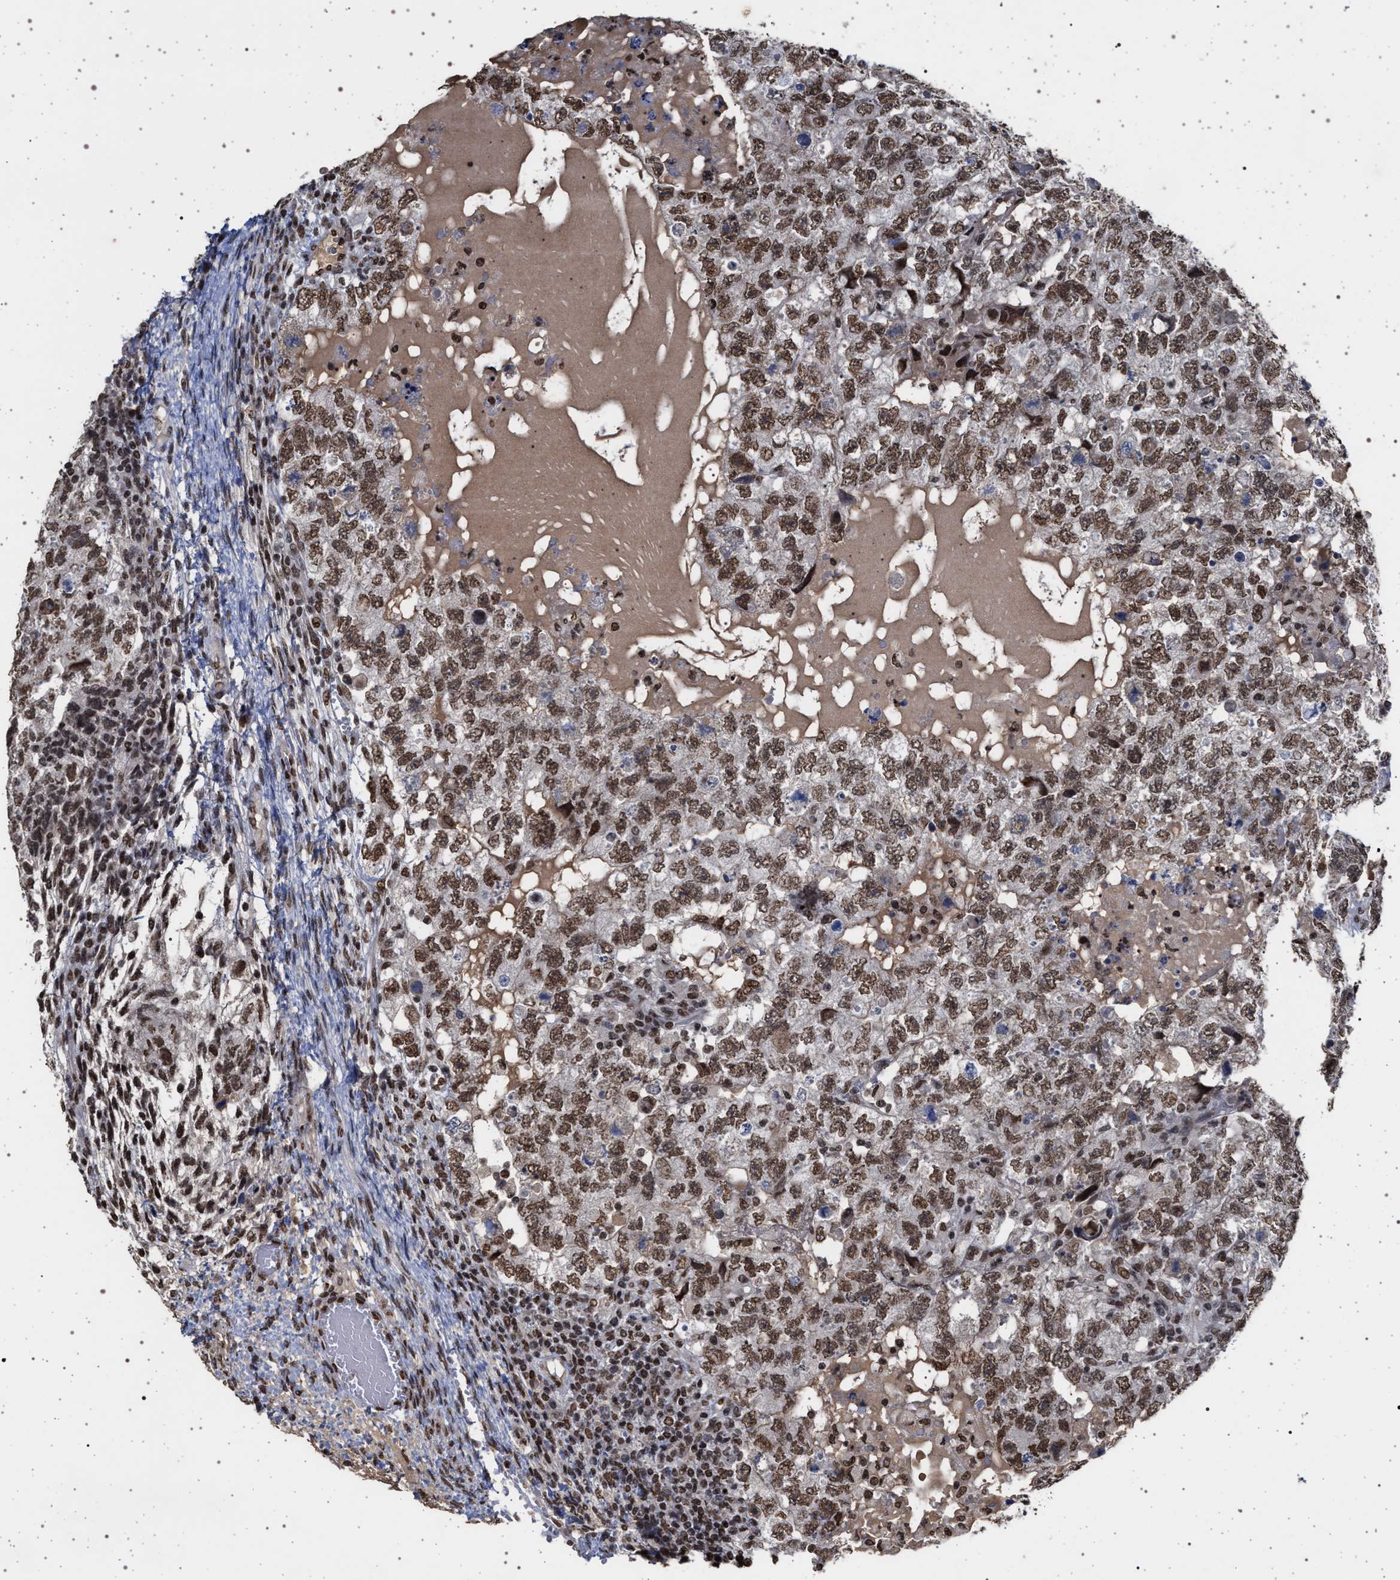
{"staining": {"intensity": "moderate", "quantity": ">75%", "location": "nuclear"}, "tissue": "testis cancer", "cell_type": "Tumor cells", "image_type": "cancer", "snomed": [{"axis": "morphology", "description": "Carcinoma, Embryonal, NOS"}, {"axis": "topography", "description": "Testis"}], "caption": "Immunohistochemical staining of human testis cancer (embryonal carcinoma) displays moderate nuclear protein staining in approximately >75% of tumor cells.", "gene": "PHF12", "patient": {"sex": "male", "age": 36}}